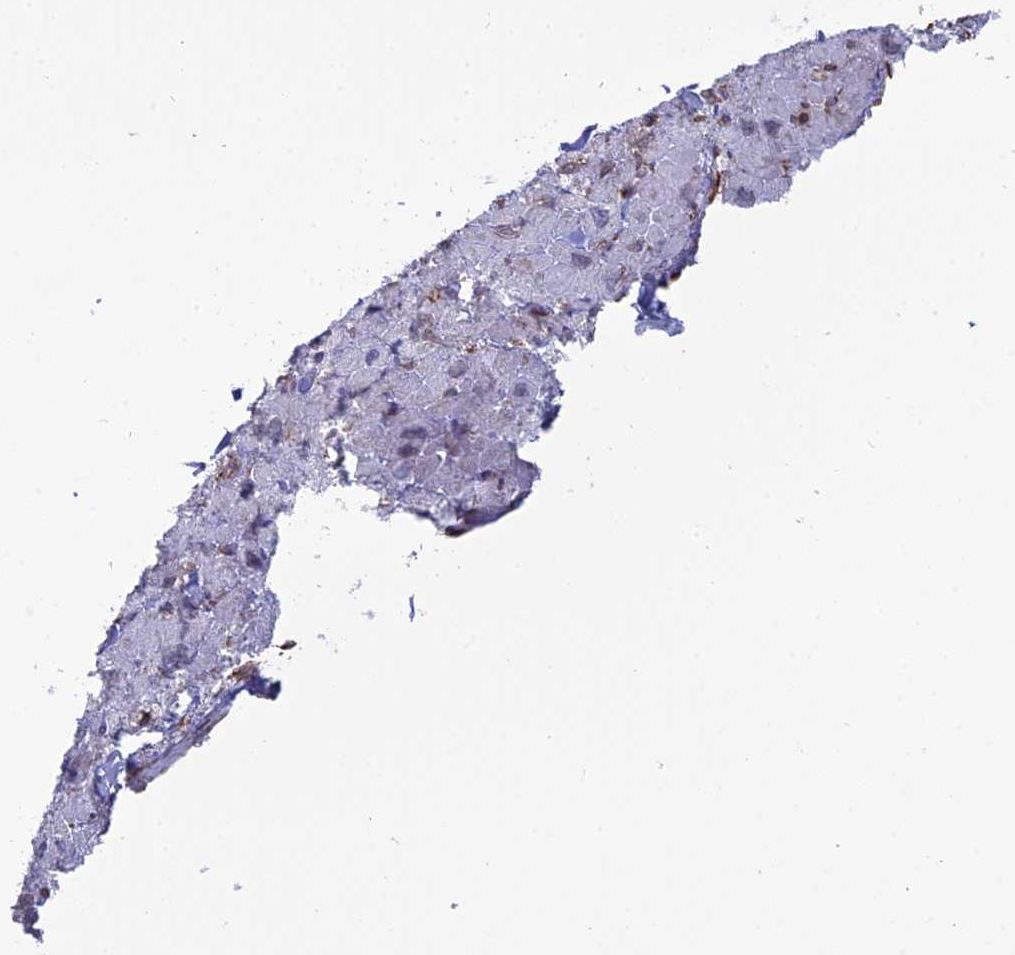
{"staining": {"intensity": "moderate", "quantity": "25%-75%", "location": "nuclear"}, "tissue": "heart muscle", "cell_type": "Cardiomyocytes", "image_type": "normal", "snomed": [{"axis": "morphology", "description": "Normal tissue, NOS"}, {"axis": "topography", "description": "Heart"}], "caption": "Immunohistochemical staining of unremarkable heart muscle shows moderate nuclear protein expression in approximately 25%-75% of cardiomyocytes.", "gene": "APOBR", "patient": {"sex": "male", "age": 65}}